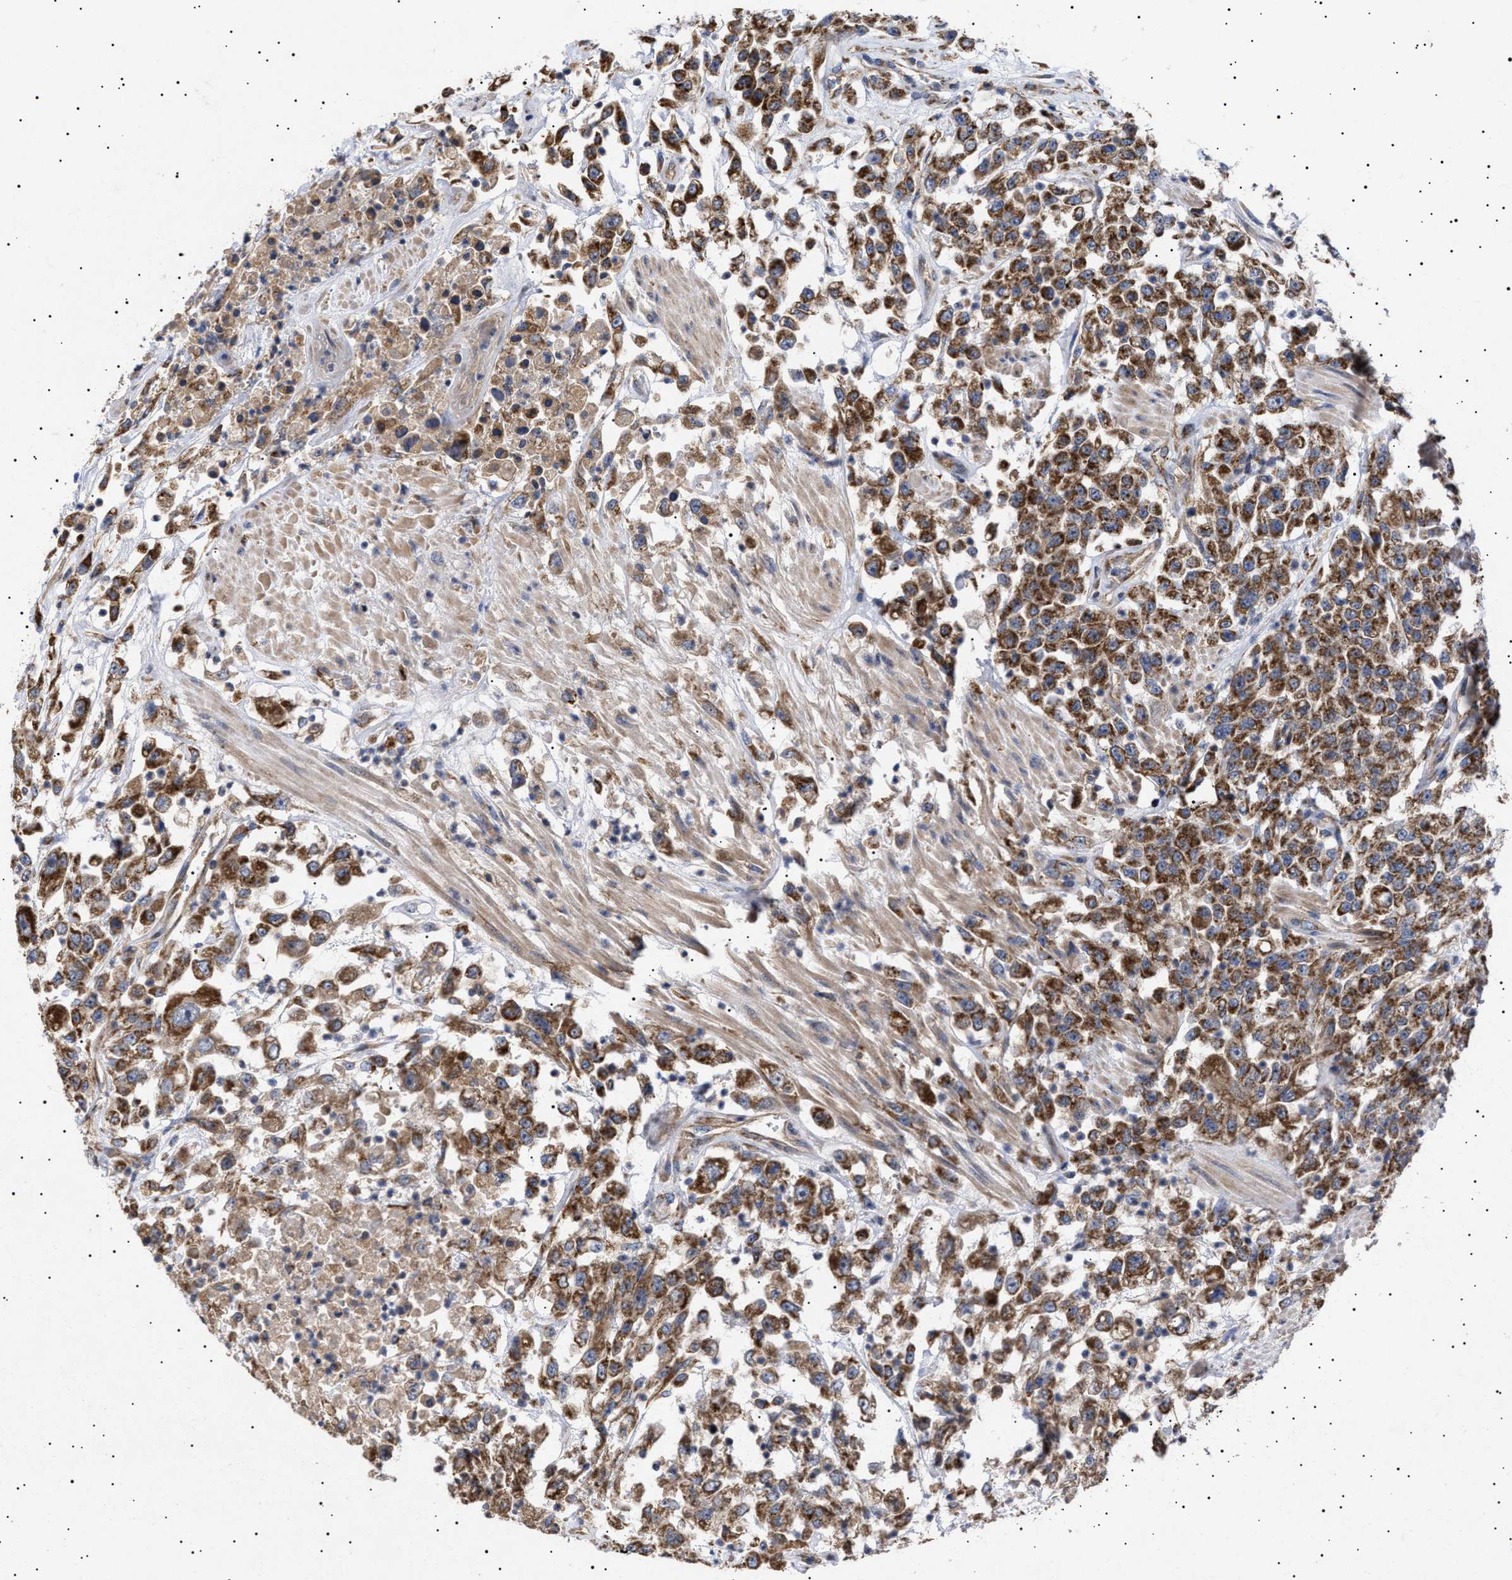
{"staining": {"intensity": "strong", "quantity": ">75%", "location": "cytoplasmic/membranous"}, "tissue": "urothelial cancer", "cell_type": "Tumor cells", "image_type": "cancer", "snomed": [{"axis": "morphology", "description": "Urothelial carcinoma, High grade"}, {"axis": "topography", "description": "Urinary bladder"}], "caption": "Tumor cells display high levels of strong cytoplasmic/membranous staining in approximately >75% of cells in high-grade urothelial carcinoma.", "gene": "MRPL10", "patient": {"sex": "male", "age": 46}}